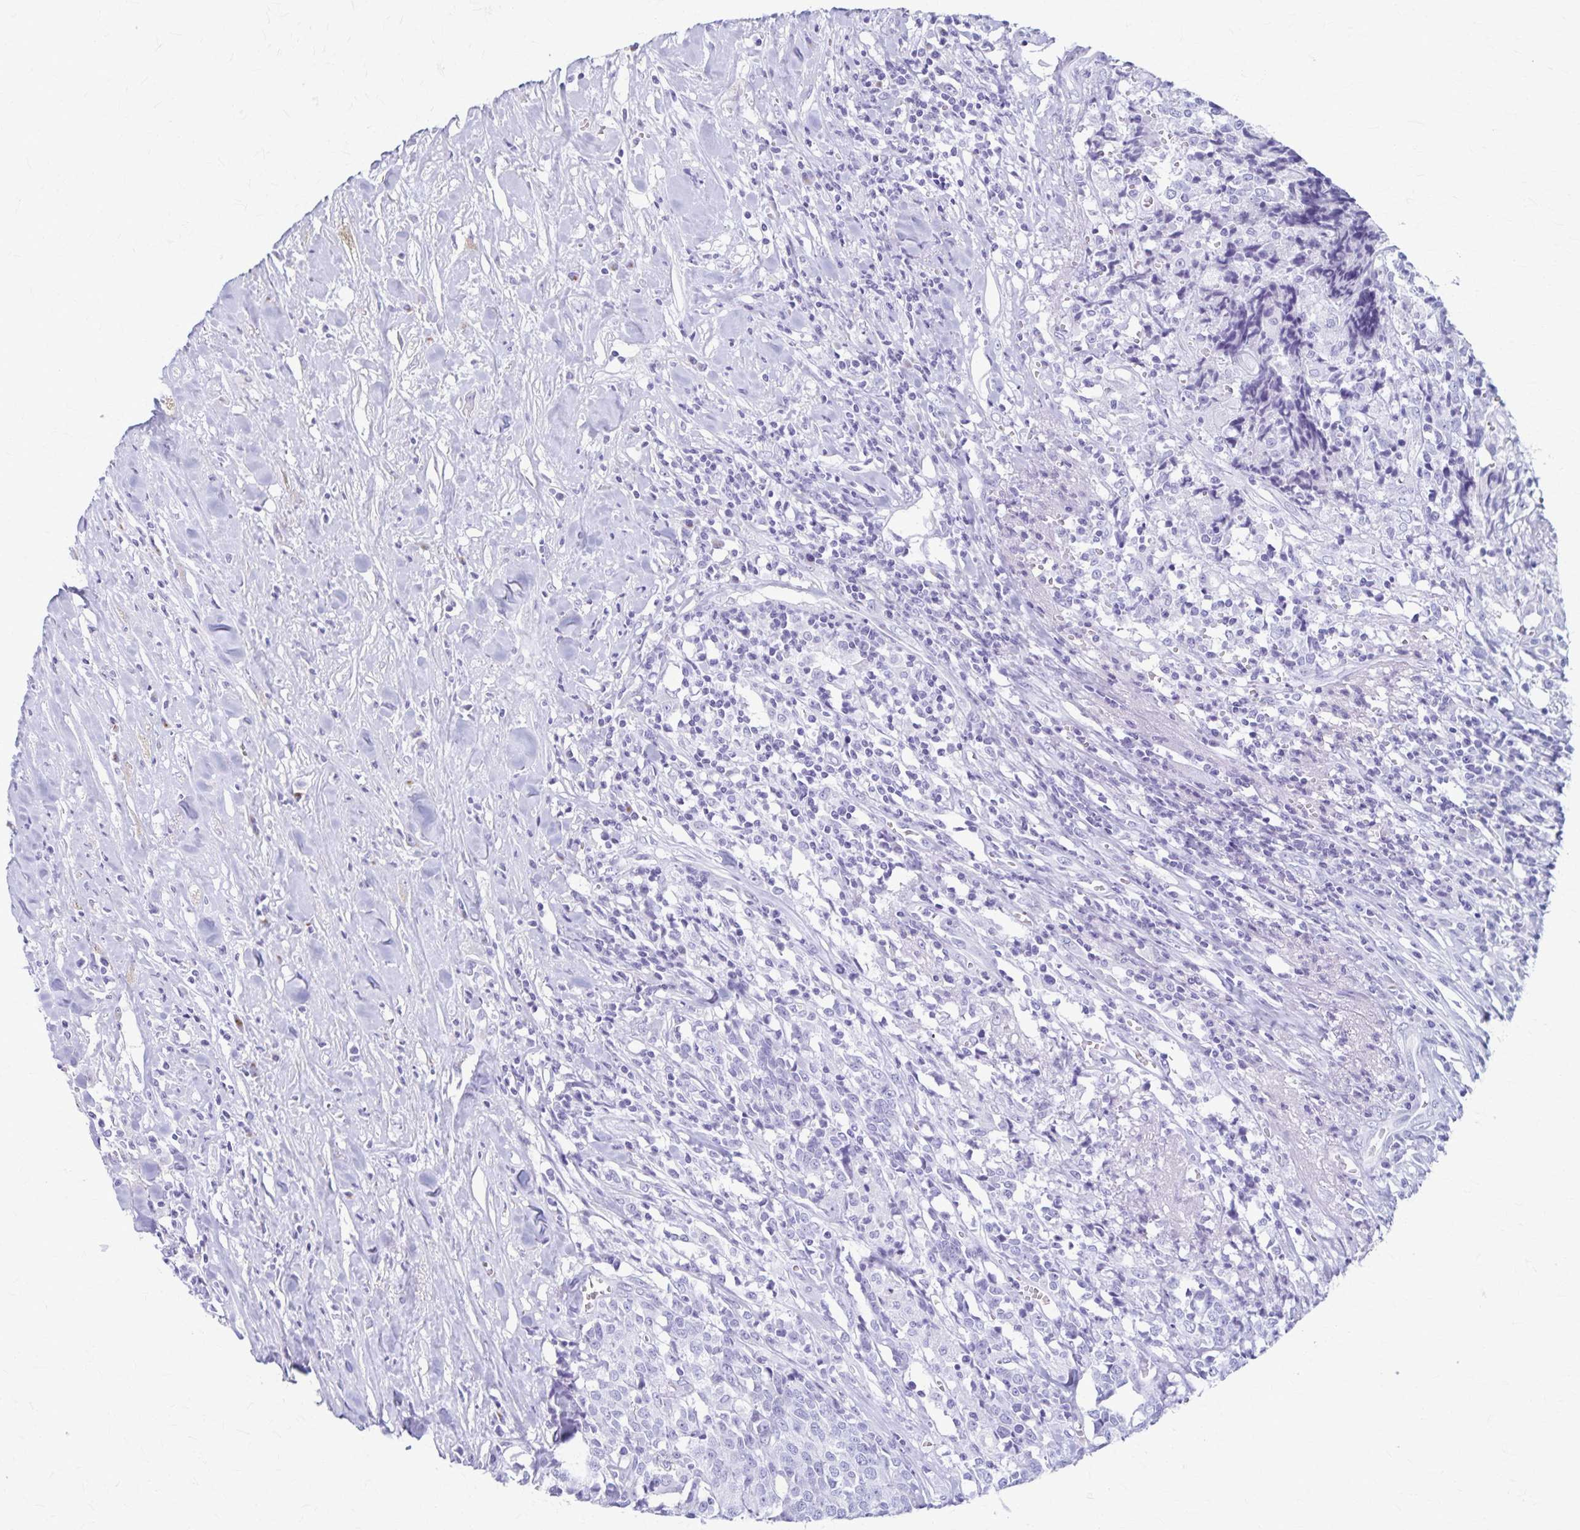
{"staining": {"intensity": "negative", "quantity": "none", "location": "none"}, "tissue": "prostate cancer", "cell_type": "Tumor cells", "image_type": "cancer", "snomed": [{"axis": "morphology", "description": "Adenocarcinoma, High grade"}, {"axis": "topography", "description": "Prostate and seminal vesicle, NOS"}], "caption": "A micrograph of prostate cancer stained for a protein reveals no brown staining in tumor cells.", "gene": "MCFD2", "patient": {"sex": "male", "age": 60}}